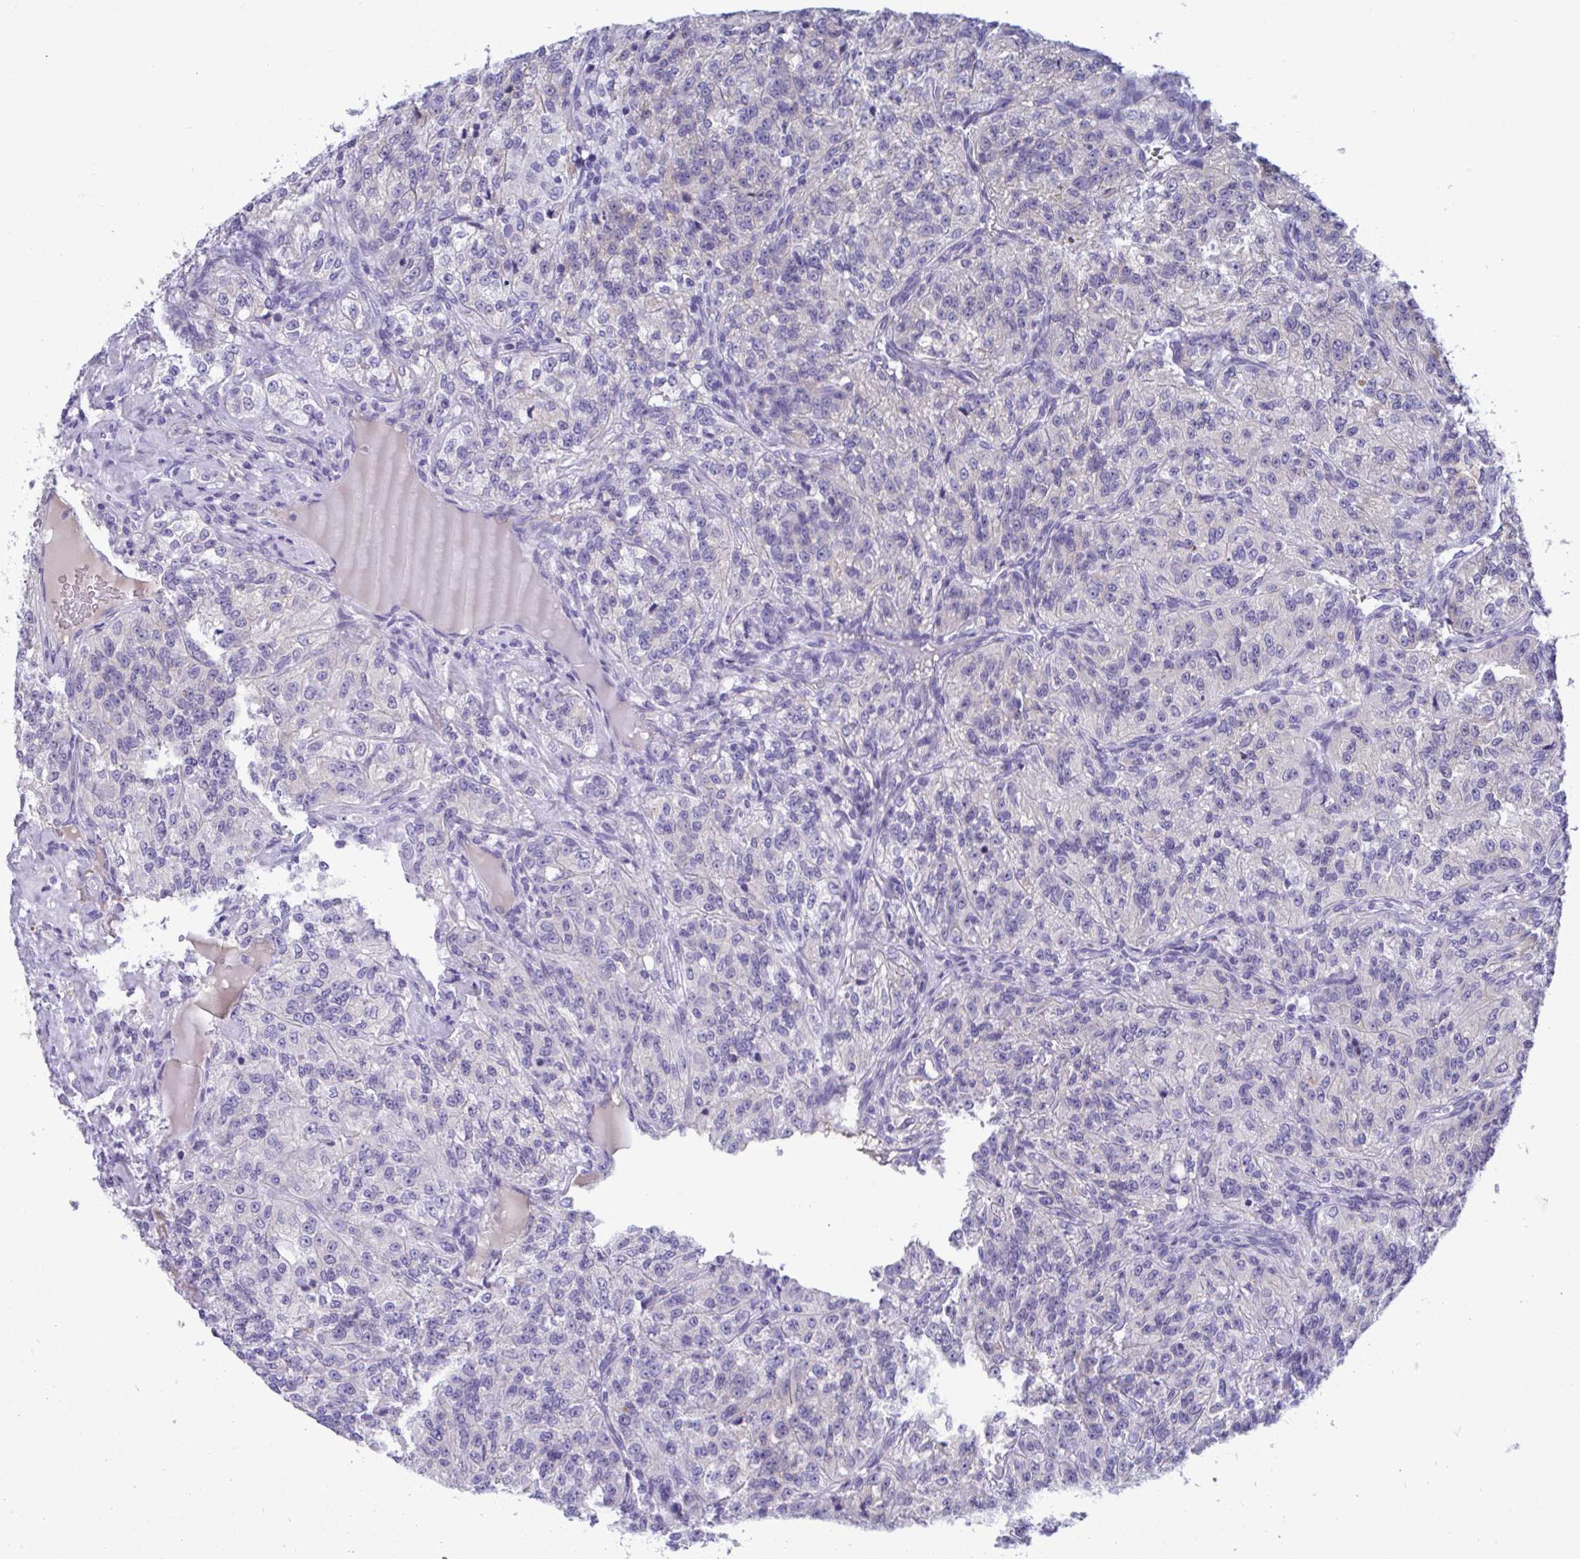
{"staining": {"intensity": "negative", "quantity": "none", "location": "none"}, "tissue": "renal cancer", "cell_type": "Tumor cells", "image_type": "cancer", "snomed": [{"axis": "morphology", "description": "Adenocarcinoma, NOS"}, {"axis": "topography", "description": "Kidney"}], "caption": "Immunohistochemical staining of renal cancer (adenocarcinoma) exhibits no significant expression in tumor cells. (Immunohistochemistry, brightfield microscopy, high magnification).", "gene": "MS4A14", "patient": {"sex": "female", "age": 63}}